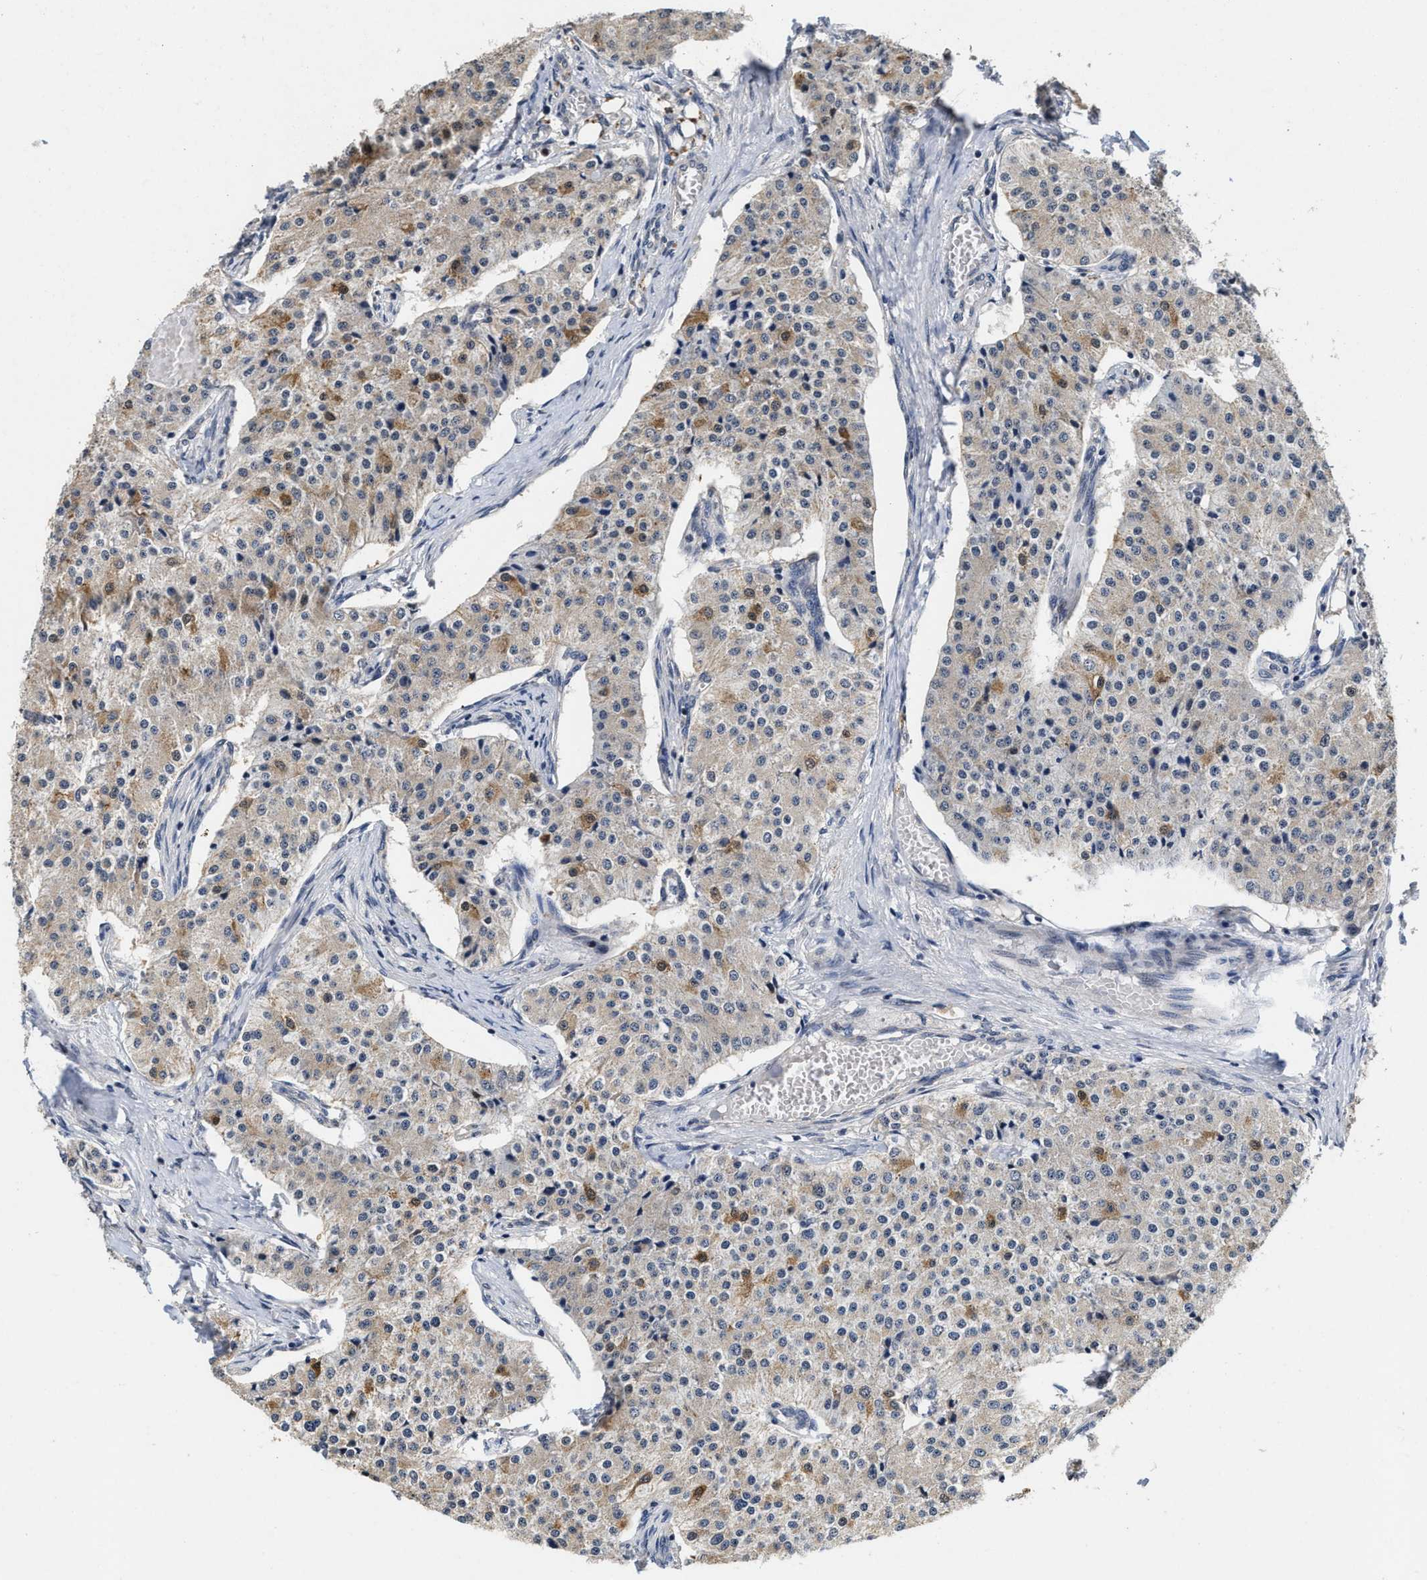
{"staining": {"intensity": "moderate", "quantity": "<25%", "location": "cytoplasmic/membranous"}, "tissue": "carcinoid", "cell_type": "Tumor cells", "image_type": "cancer", "snomed": [{"axis": "morphology", "description": "Carcinoid, malignant, NOS"}, {"axis": "topography", "description": "Colon"}], "caption": "Protein expression analysis of human carcinoid reveals moderate cytoplasmic/membranous expression in approximately <25% of tumor cells.", "gene": "SCYL2", "patient": {"sex": "female", "age": 52}}